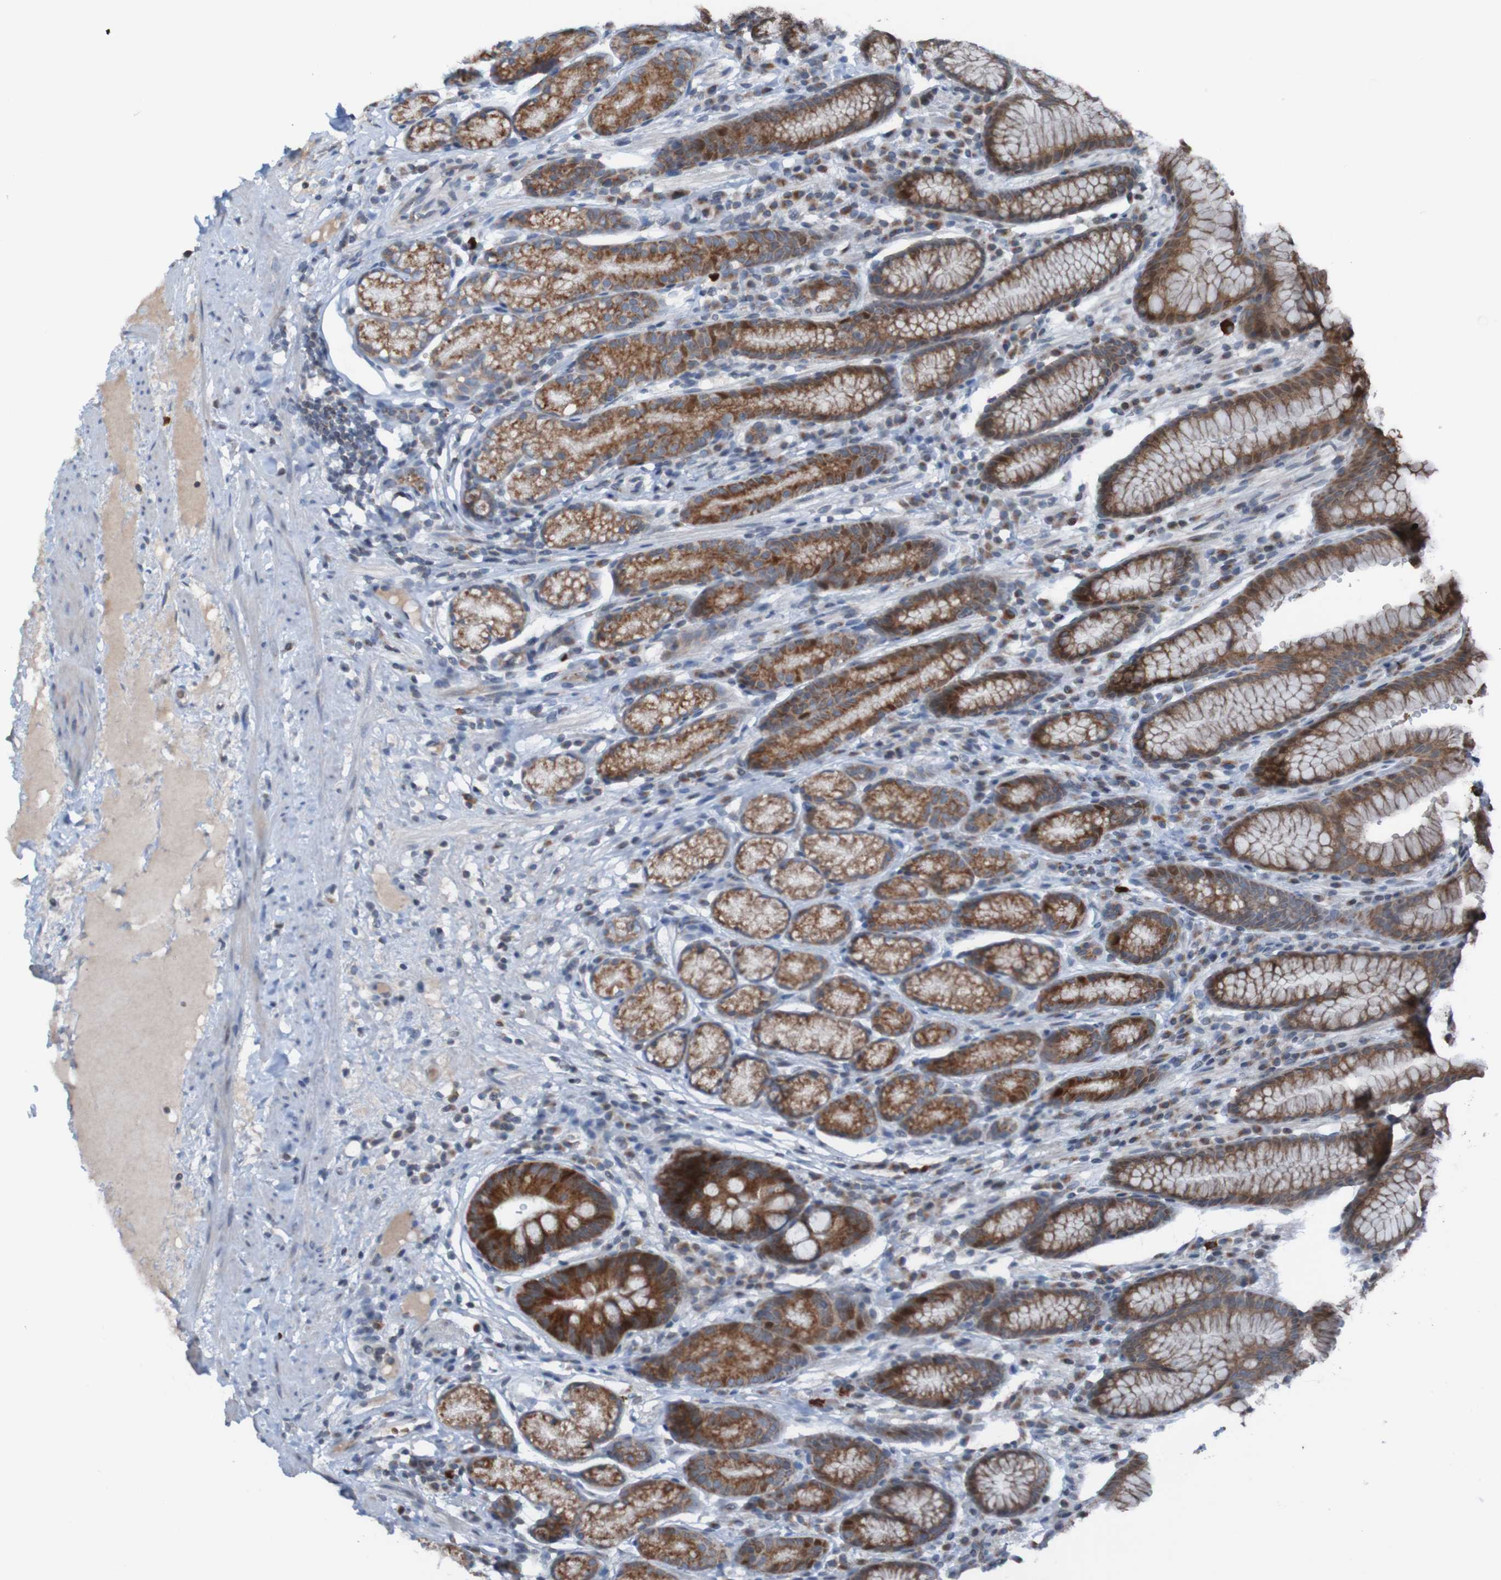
{"staining": {"intensity": "moderate", "quantity": "25%-75%", "location": "cytoplasmic/membranous"}, "tissue": "stomach", "cell_type": "Glandular cells", "image_type": "normal", "snomed": [{"axis": "morphology", "description": "Normal tissue, NOS"}, {"axis": "topography", "description": "Stomach, lower"}], "caption": "The immunohistochemical stain highlights moderate cytoplasmic/membranous staining in glandular cells of unremarkable stomach. (DAB IHC, brown staining for protein, blue staining for nuclei).", "gene": "UNG", "patient": {"sex": "male", "age": 52}}